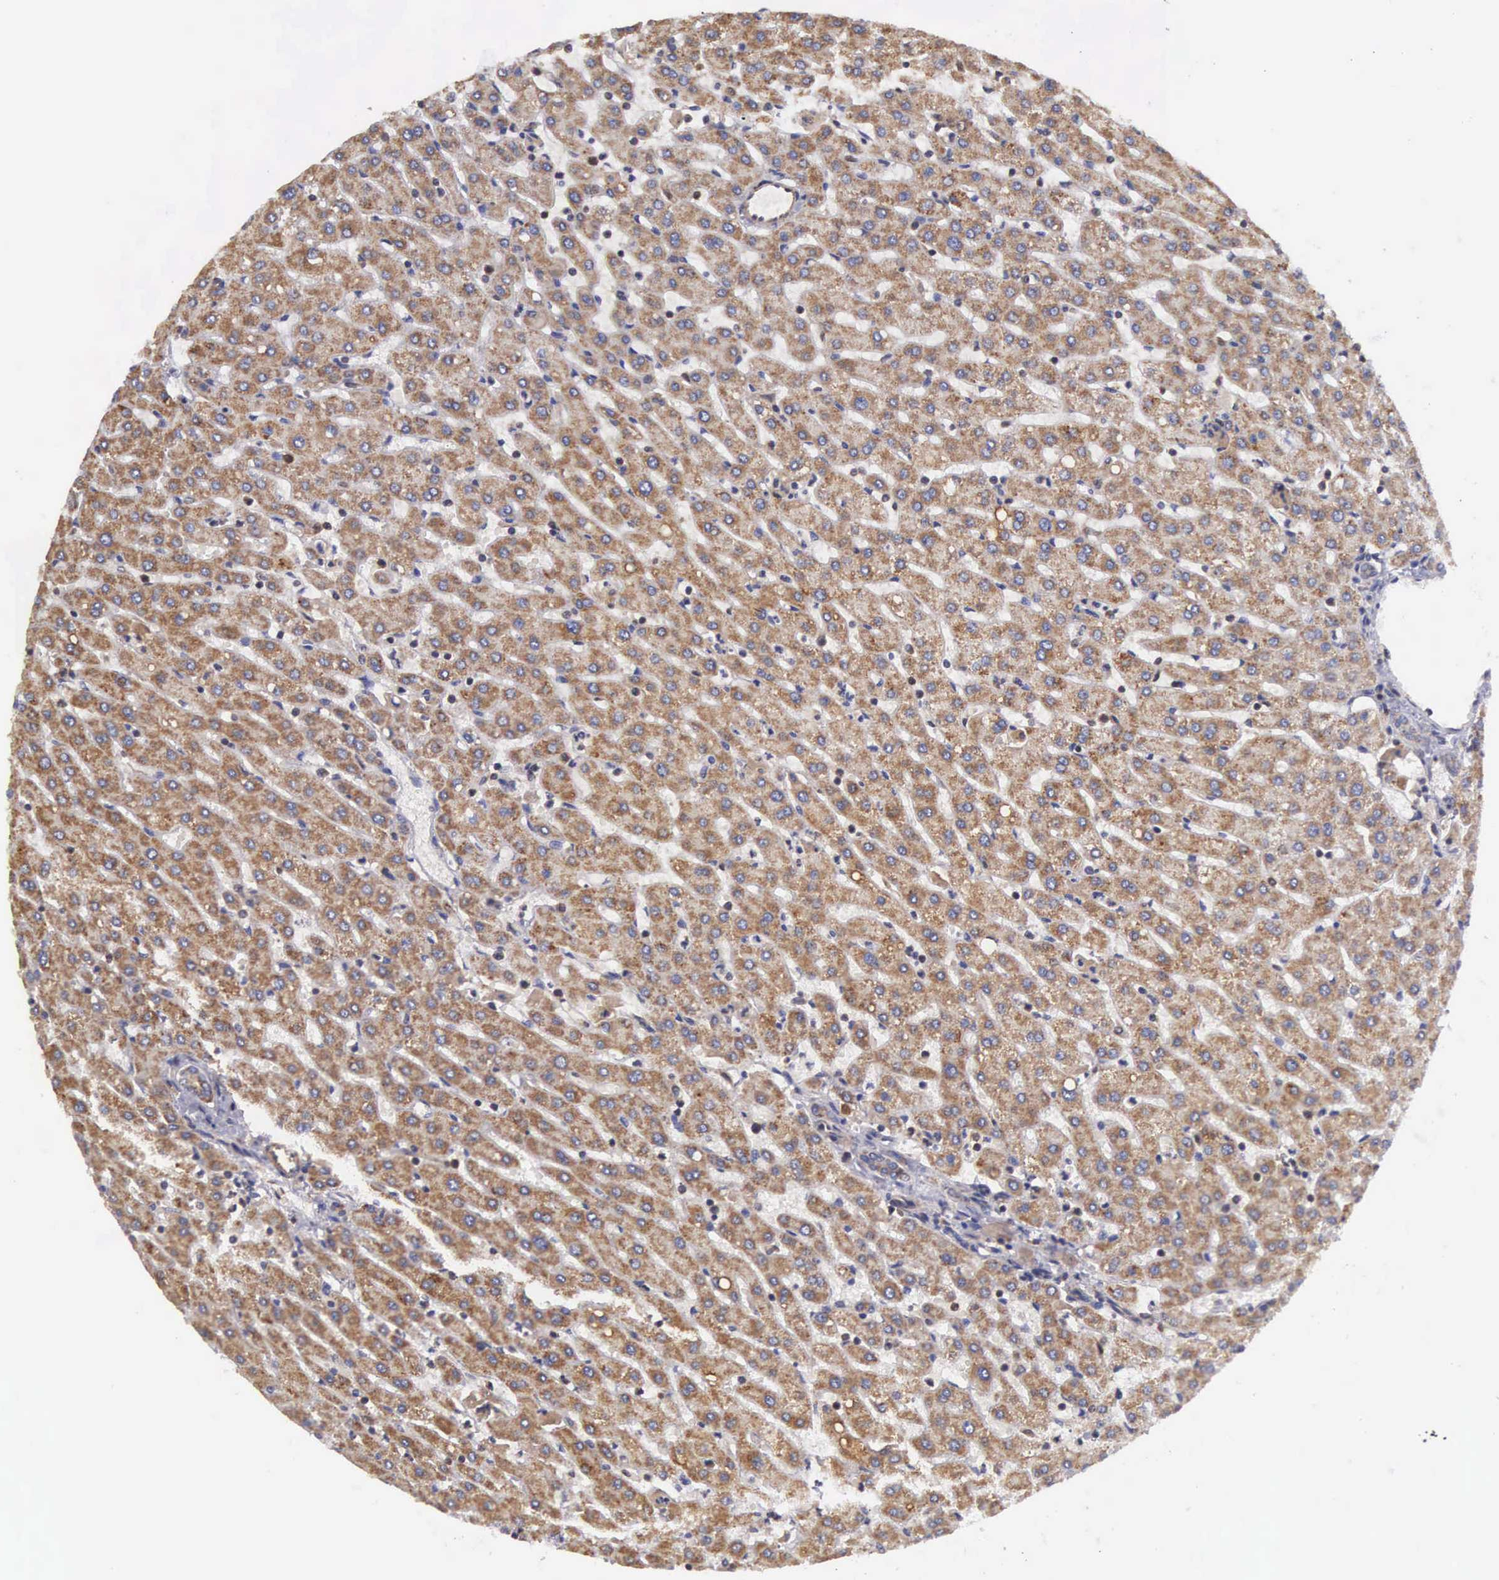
{"staining": {"intensity": "strong", "quantity": ">75%", "location": "cytoplasmic/membranous"}, "tissue": "liver", "cell_type": "Cholangiocytes", "image_type": "normal", "snomed": [{"axis": "morphology", "description": "Normal tissue, NOS"}, {"axis": "topography", "description": "Liver"}], "caption": "A brown stain labels strong cytoplasmic/membranous staining of a protein in cholangiocytes of normal liver. (DAB IHC with brightfield microscopy, high magnification).", "gene": "DHRS1", "patient": {"sex": "female", "age": 30}}